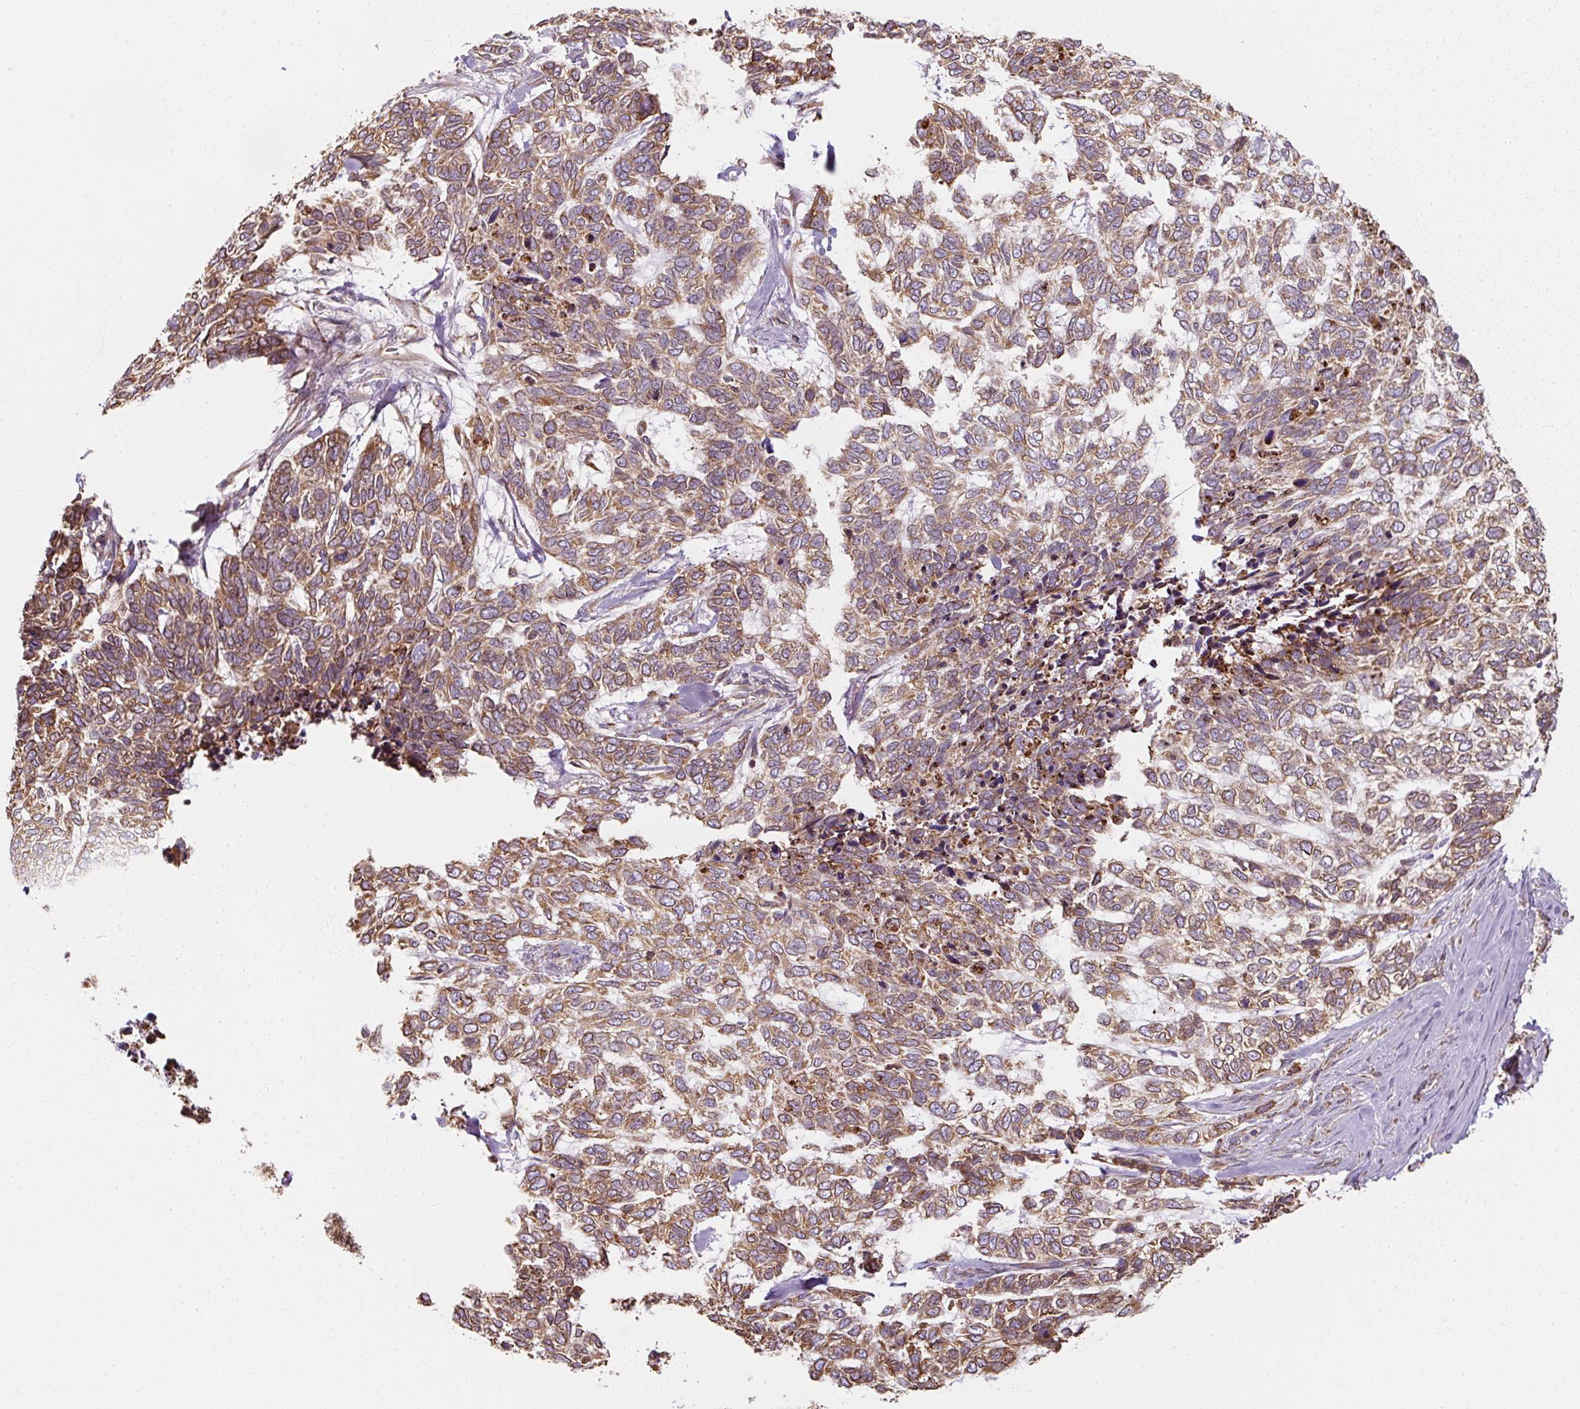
{"staining": {"intensity": "moderate", "quantity": ">75%", "location": "cytoplasmic/membranous"}, "tissue": "skin cancer", "cell_type": "Tumor cells", "image_type": "cancer", "snomed": [{"axis": "morphology", "description": "Basal cell carcinoma"}, {"axis": "topography", "description": "Skin"}], "caption": "High-magnification brightfield microscopy of skin basal cell carcinoma stained with DAB (3,3'-diaminobenzidine) (brown) and counterstained with hematoxylin (blue). tumor cells exhibit moderate cytoplasmic/membranous expression is appreciated in about>75% of cells.", "gene": "PRKCSH", "patient": {"sex": "female", "age": 65}}